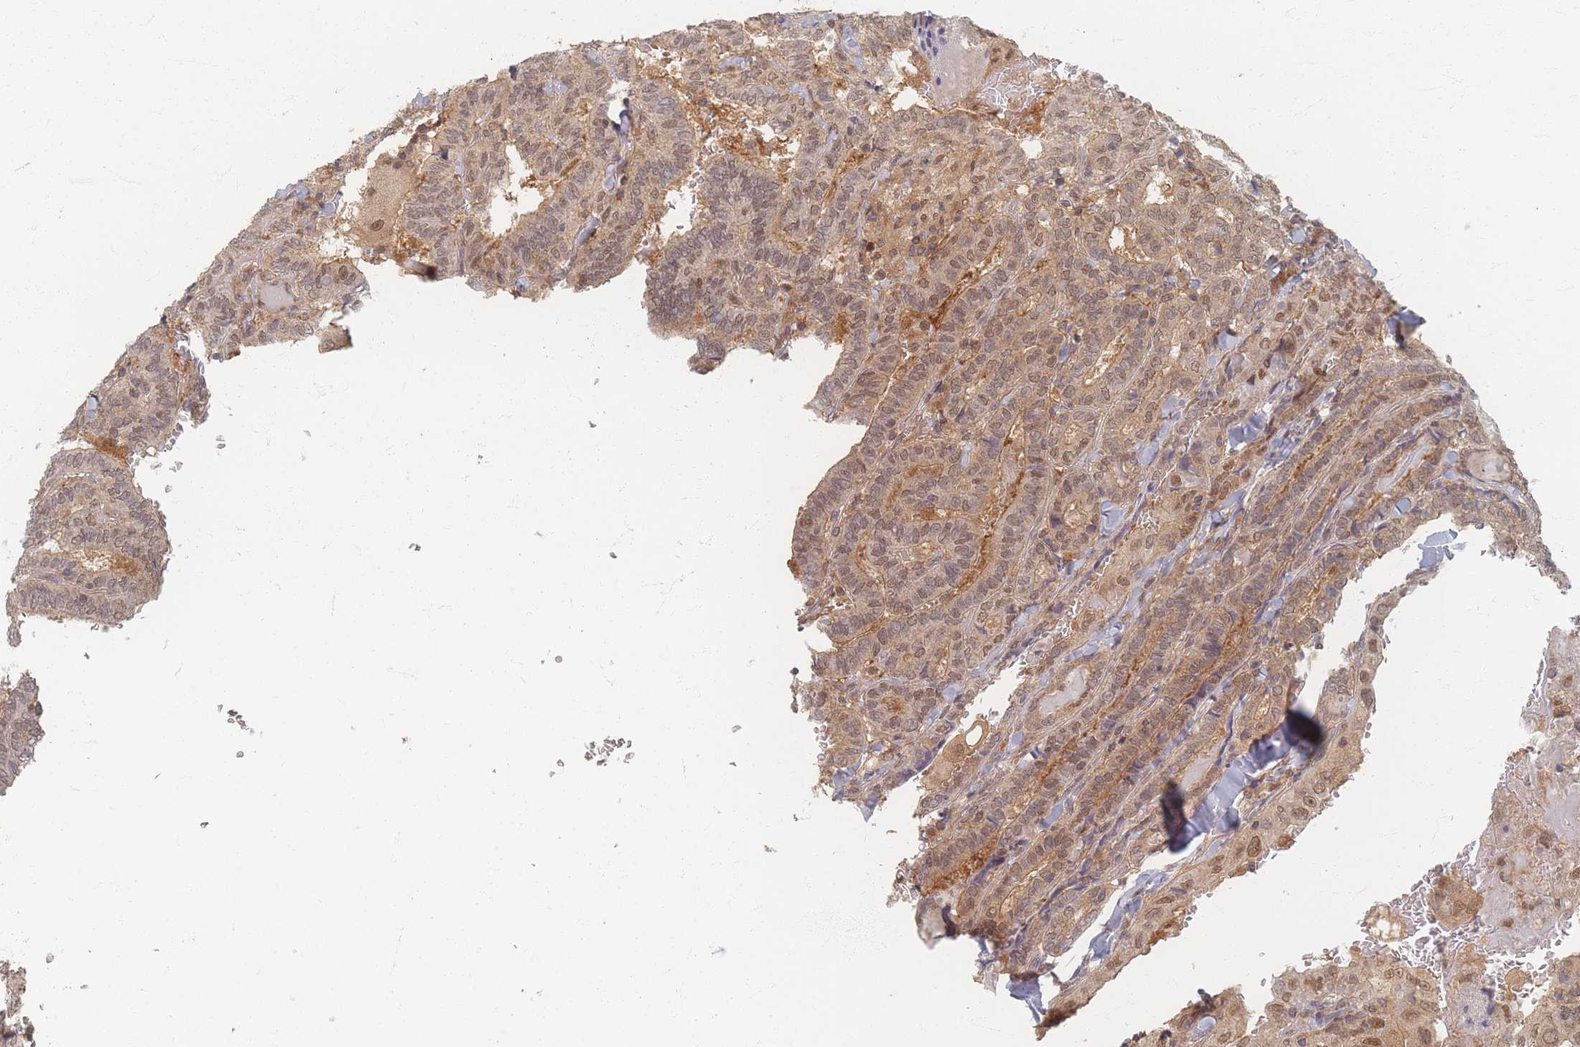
{"staining": {"intensity": "weak", "quantity": "25%-75%", "location": "nuclear"}, "tissue": "thyroid cancer", "cell_type": "Tumor cells", "image_type": "cancer", "snomed": [{"axis": "morphology", "description": "Papillary adenocarcinoma, NOS"}, {"axis": "topography", "description": "Thyroid gland"}], "caption": "The photomicrograph shows a brown stain indicating the presence of a protein in the nuclear of tumor cells in papillary adenocarcinoma (thyroid). The protein of interest is shown in brown color, while the nuclei are stained blue.", "gene": "PSMD9", "patient": {"sex": "female", "age": 72}}